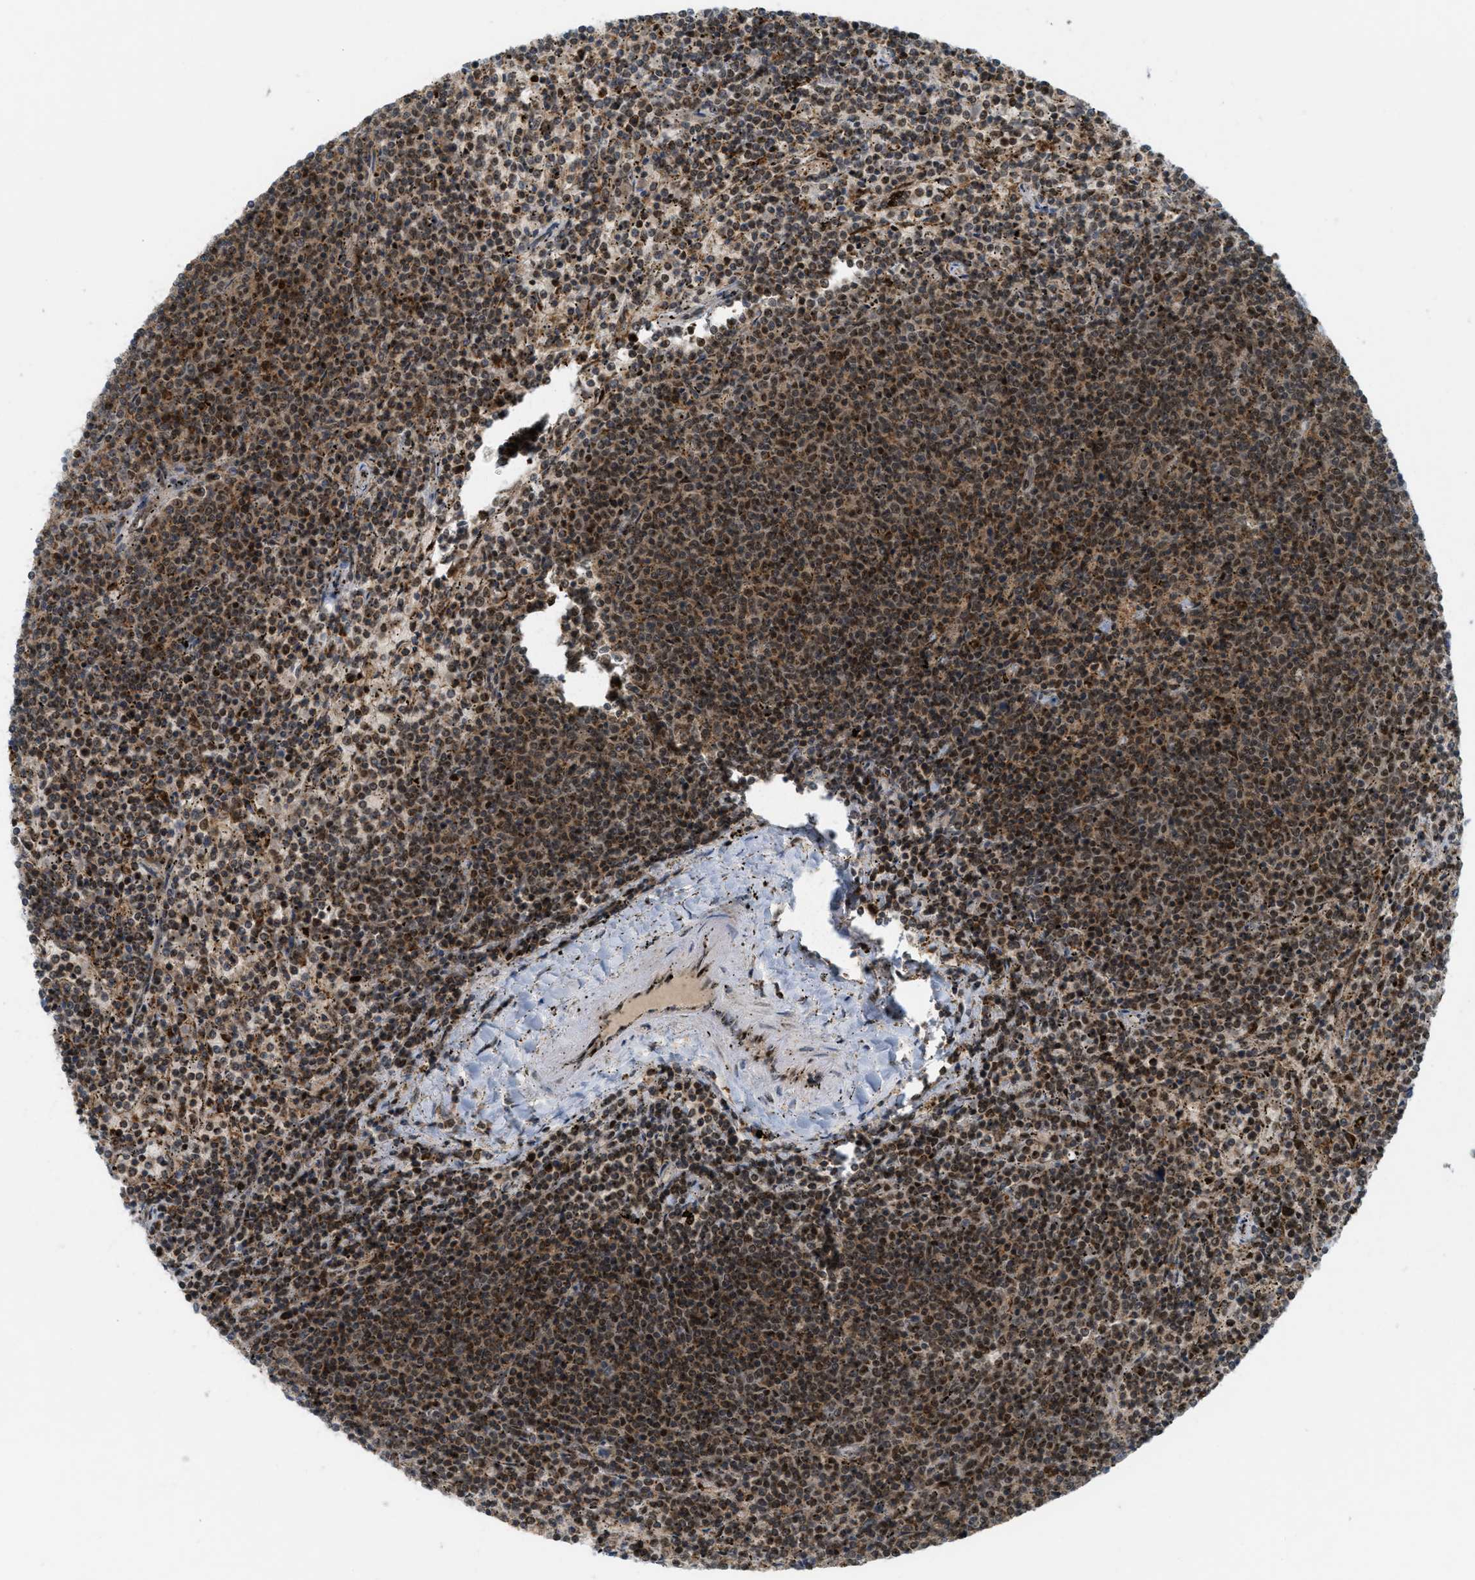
{"staining": {"intensity": "moderate", "quantity": ">75%", "location": "cytoplasmic/membranous,nuclear"}, "tissue": "lymphoma", "cell_type": "Tumor cells", "image_type": "cancer", "snomed": [{"axis": "morphology", "description": "Malignant lymphoma, non-Hodgkin's type, Low grade"}, {"axis": "topography", "description": "Spleen"}], "caption": "Brown immunohistochemical staining in lymphoma shows moderate cytoplasmic/membranous and nuclear positivity in about >75% of tumor cells. The staining is performed using DAB brown chromogen to label protein expression. The nuclei are counter-stained blue using hematoxylin.", "gene": "TLK1", "patient": {"sex": "female", "age": 50}}